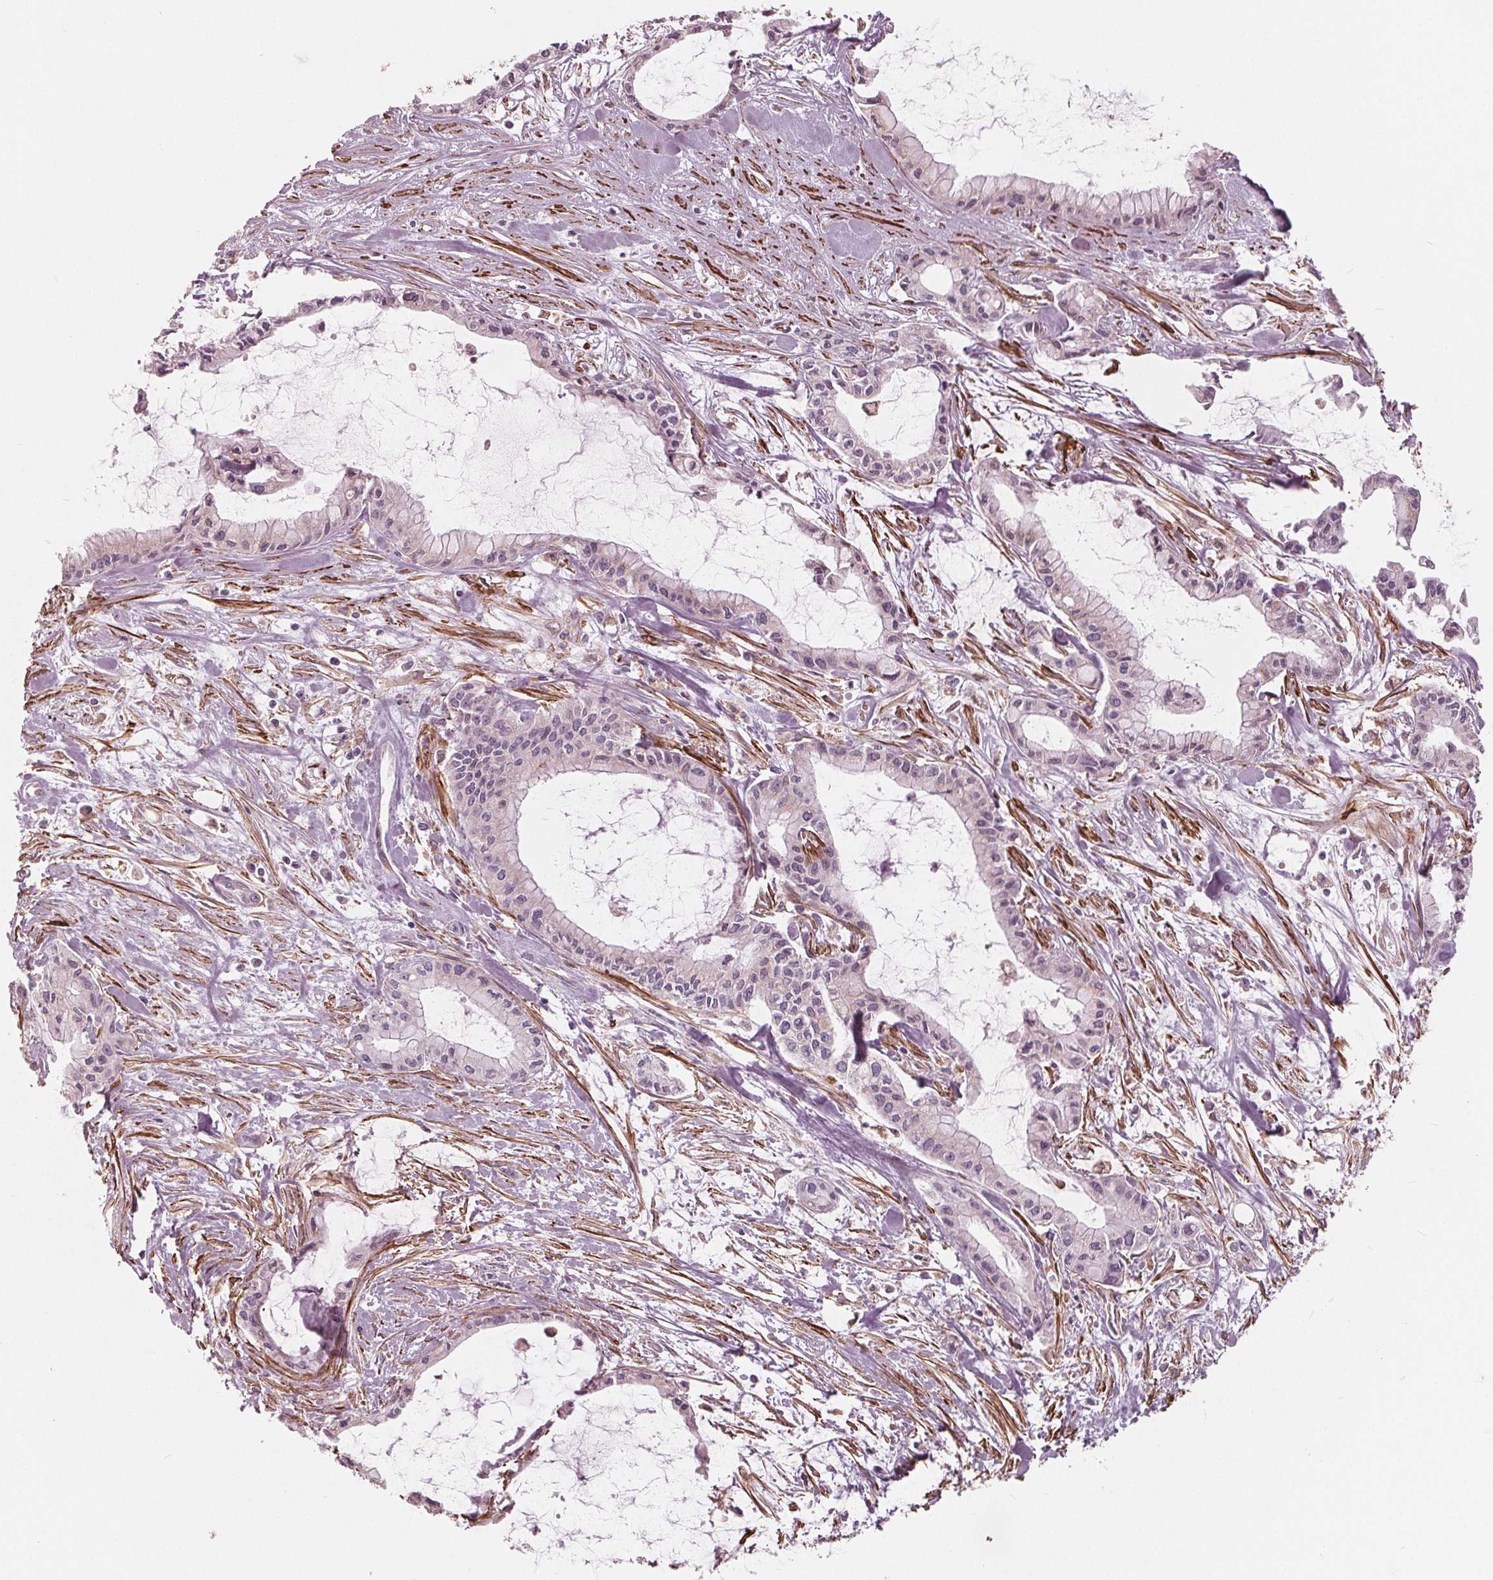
{"staining": {"intensity": "negative", "quantity": "none", "location": "none"}, "tissue": "pancreatic cancer", "cell_type": "Tumor cells", "image_type": "cancer", "snomed": [{"axis": "morphology", "description": "Adenocarcinoma, NOS"}, {"axis": "topography", "description": "Pancreas"}], "caption": "A high-resolution image shows immunohistochemistry (IHC) staining of pancreatic cancer, which shows no significant expression in tumor cells.", "gene": "MIER3", "patient": {"sex": "male", "age": 48}}